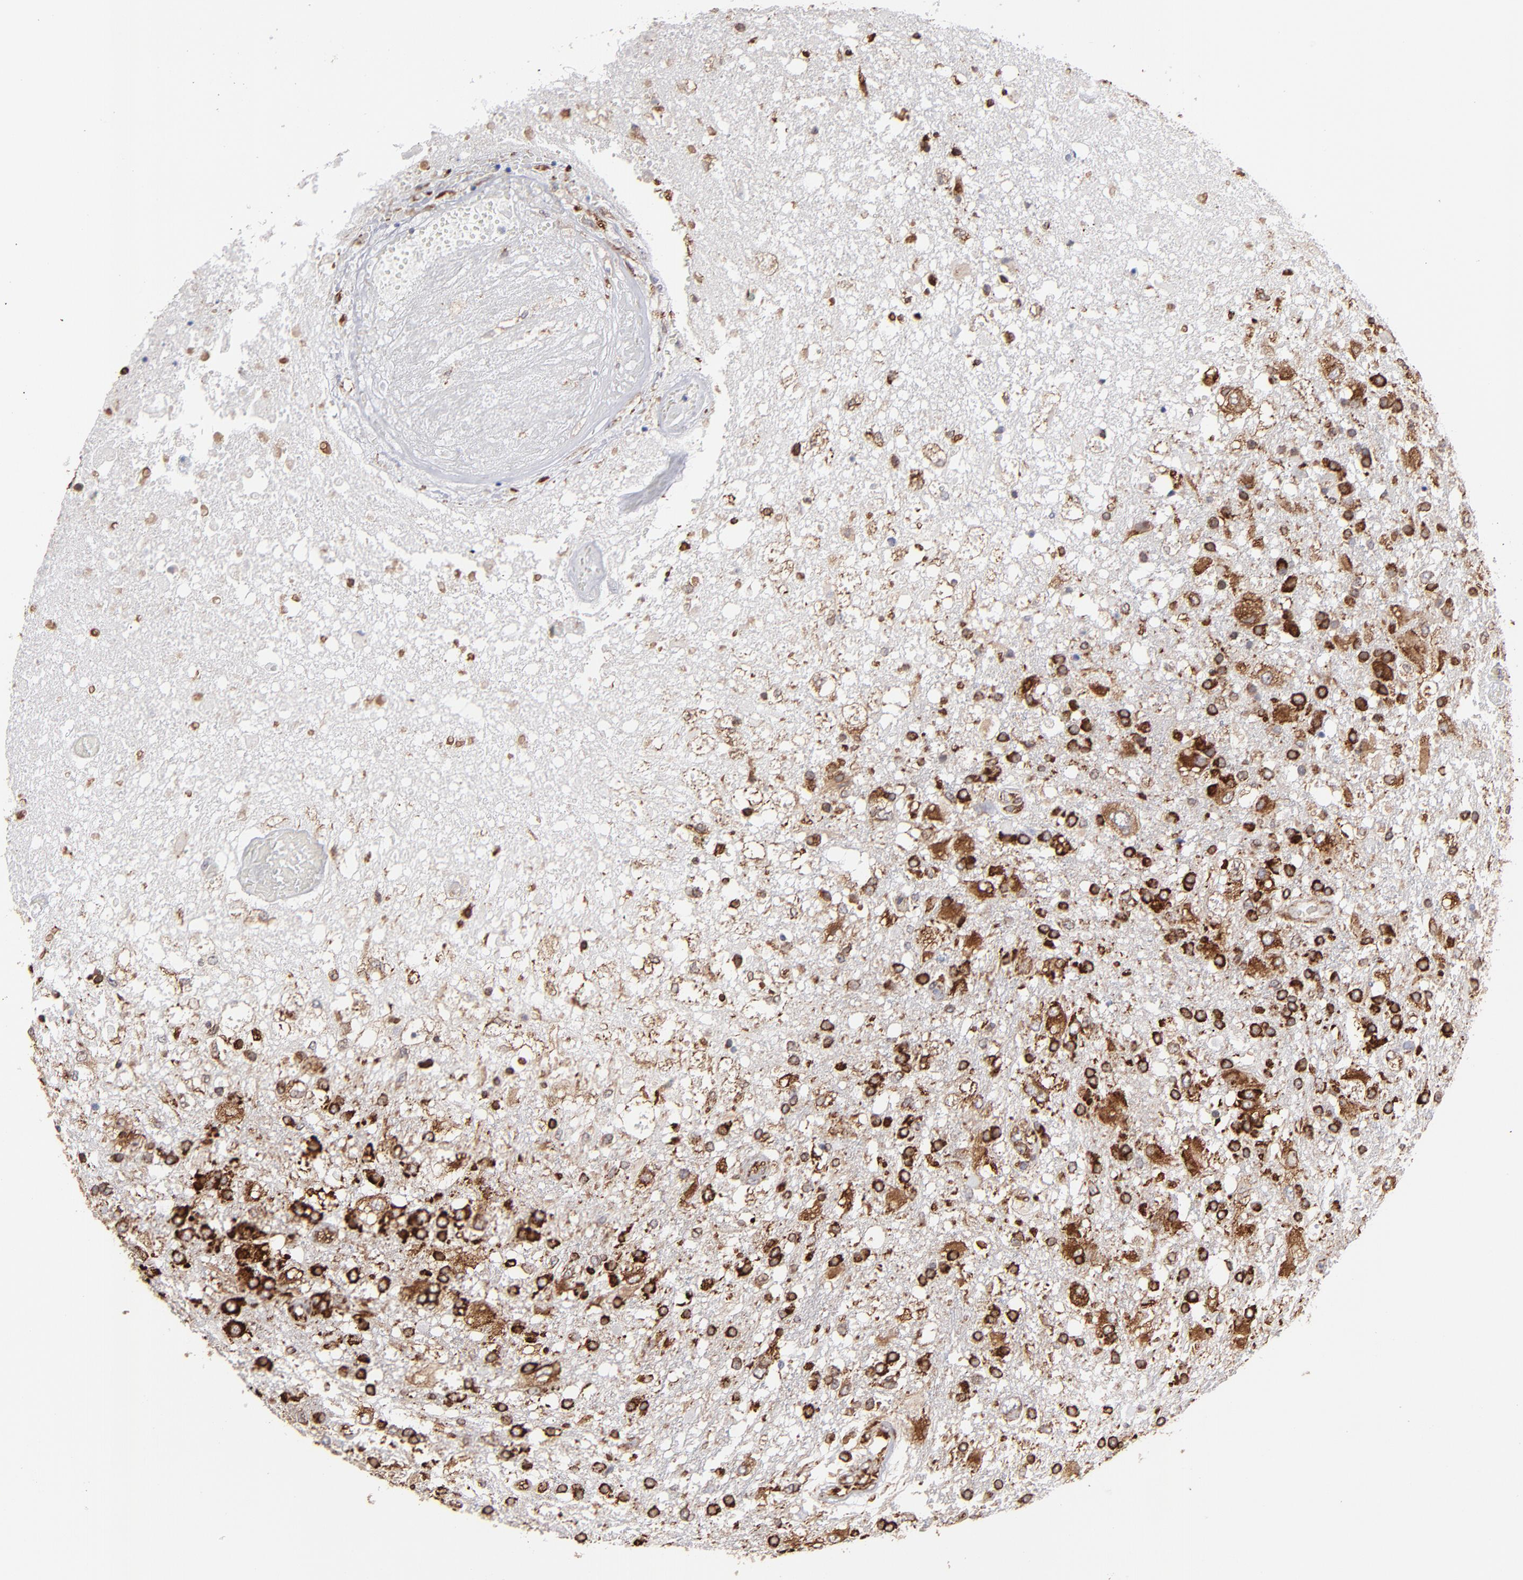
{"staining": {"intensity": "strong", "quantity": ">75%", "location": "cytoplasmic/membranous"}, "tissue": "glioma", "cell_type": "Tumor cells", "image_type": "cancer", "snomed": [{"axis": "morphology", "description": "Glioma, malignant, High grade"}, {"axis": "topography", "description": "Cerebral cortex"}], "caption": "Malignant high-grade glioma stained with DAB immunohistochemistry (IHC) reveals high levels of strong cytoplasmic/membranous expression in approximately >75% of tumor cells.", "gene": "KTN1", "patient": {"sex": "male", "age": 79}}